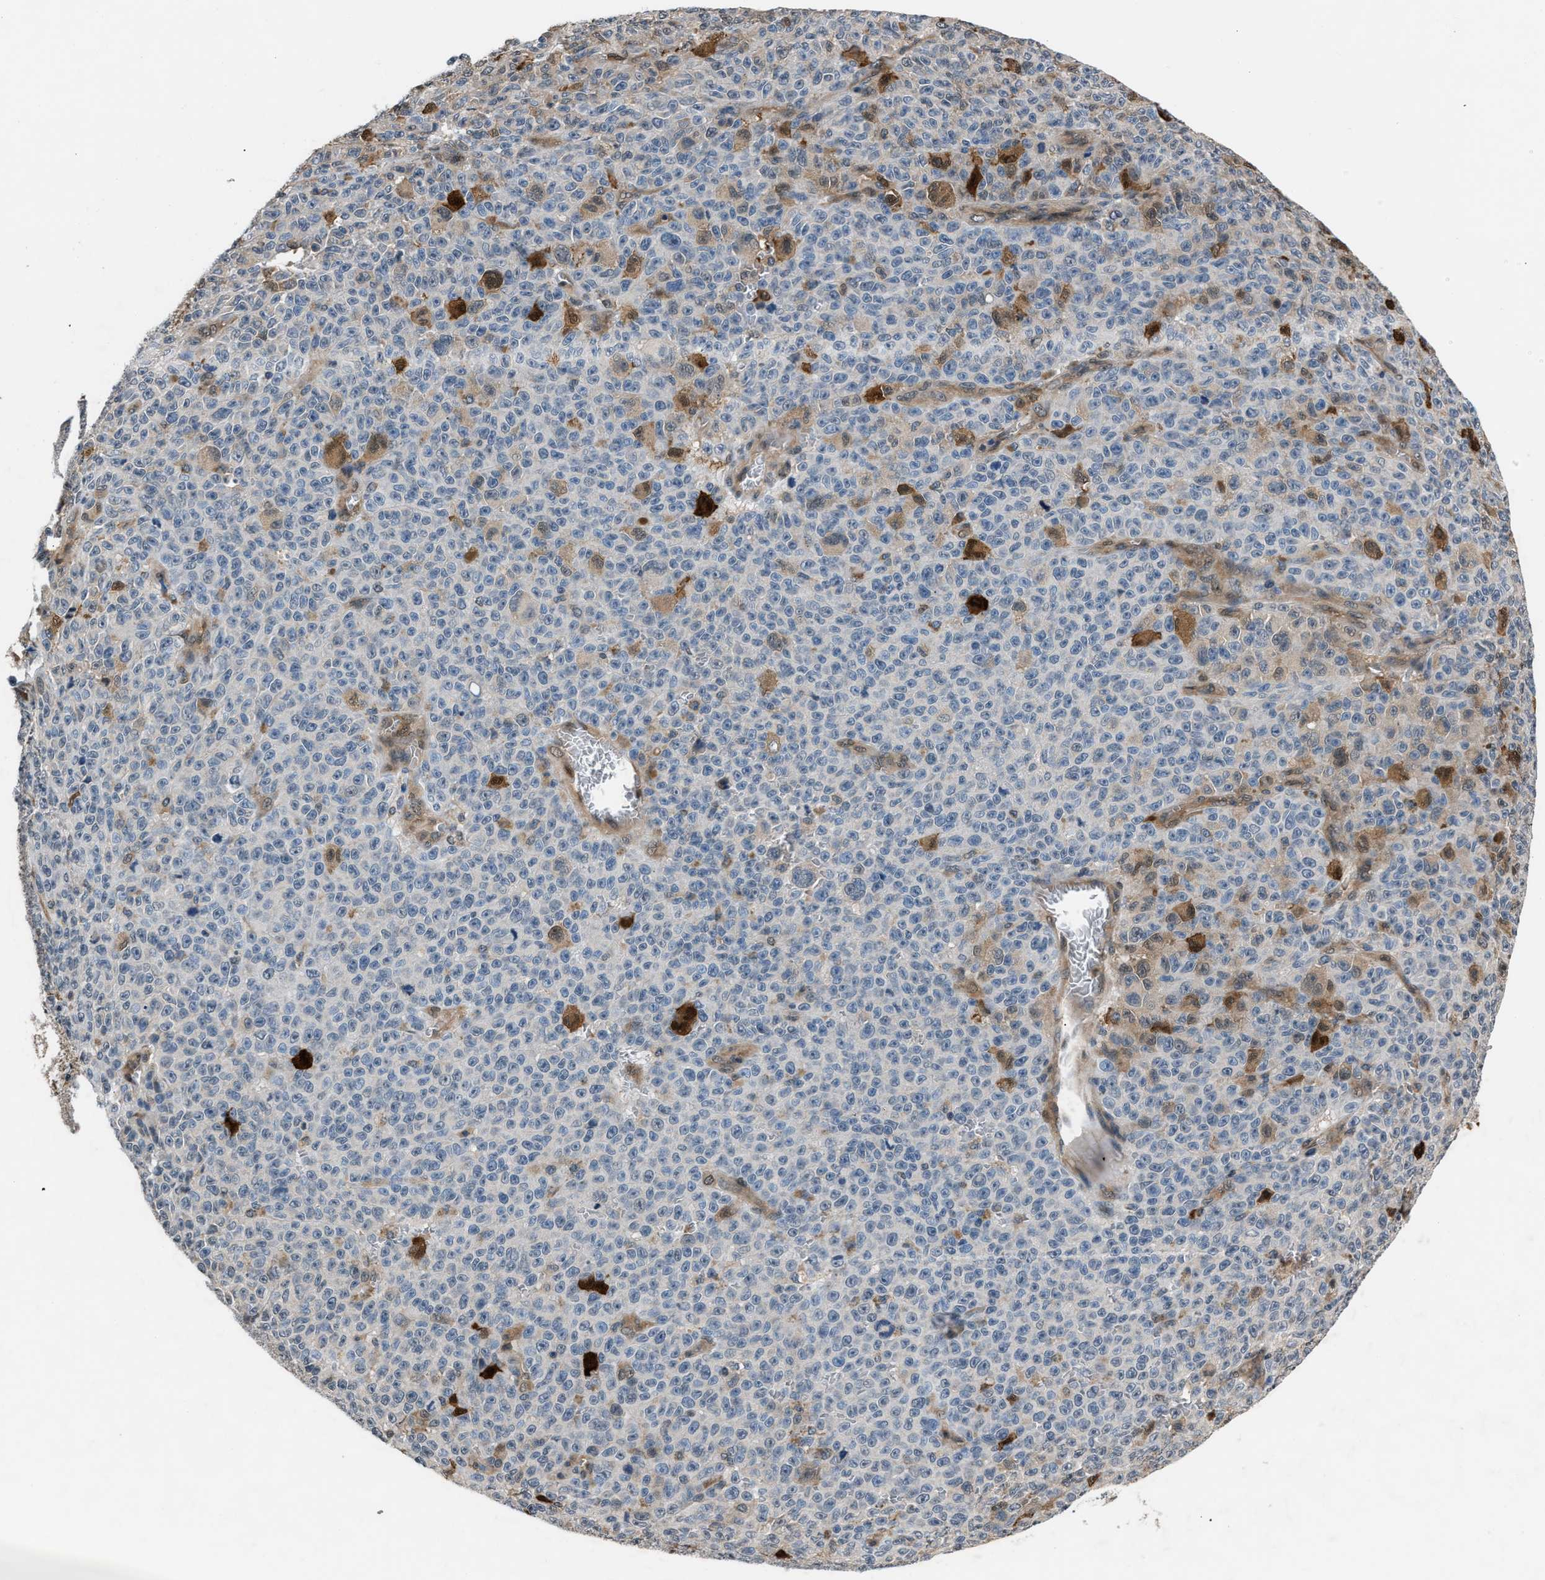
{"staining": {"intensity": "moderate", "quantity": "<25%", "location": "cytoplasmic/membranous,nuclear"}, "tissue": "melanoma", "cell_type": "Tumor cells", "image_type": "cancer", "snomed": [{"axis": "morphology", "description": "Malignant melanoma, NOS"}, {"axis": "topography", "description": "Skin"}], "caption": "Melanoma stained with IHC displays moderate cytoplasmic/membranous and nuclear positivity in approximately <25% of tumor cells. Nuclei are stained in blue.", "gene": "TP53I3", "patient": {"sex": "female", "age": 82}}